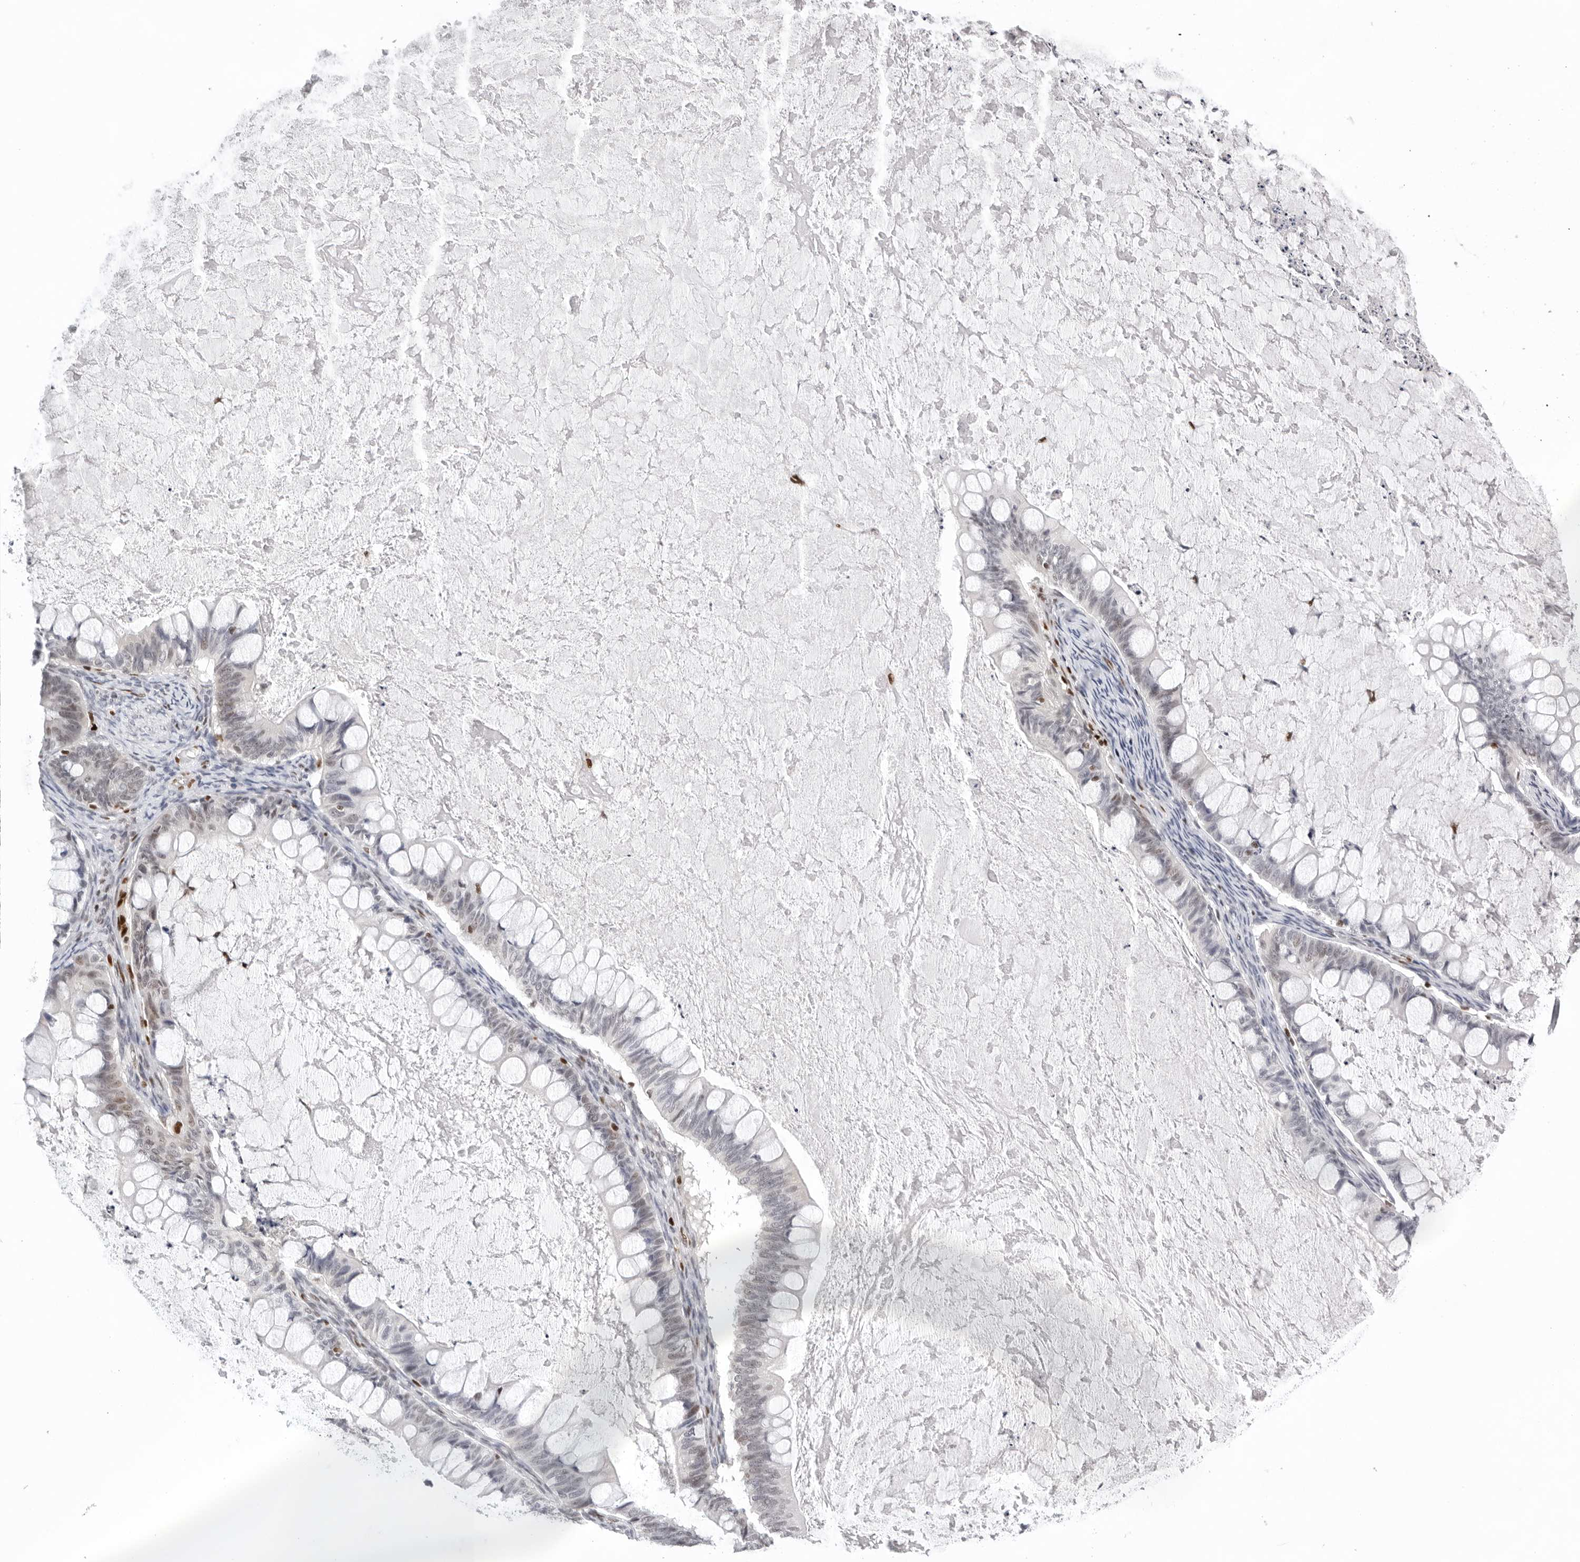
{"staining": {"intensity": "negative", "quantity": "none", "location": "none"}, "tissue": "ovarian cancer", "cell_type": "Tumor cells", "image_type": "cancer", "snomed": [{"axis": "morphology", "description": "Cystadenocarcinoma, mucinous, NOS"}, {"axis": "topography", "description": "Ovary"}], "caption": "An immunohistochemistry image of ovarian cancer (mucinous cystadenocarcinoma) is shown. There is no staining in tumor cells of ovarian cancer (mucinous cystadenocarcinoma).", "gene": "OGG1", "patient": {"sex": "female", "age": 61}}